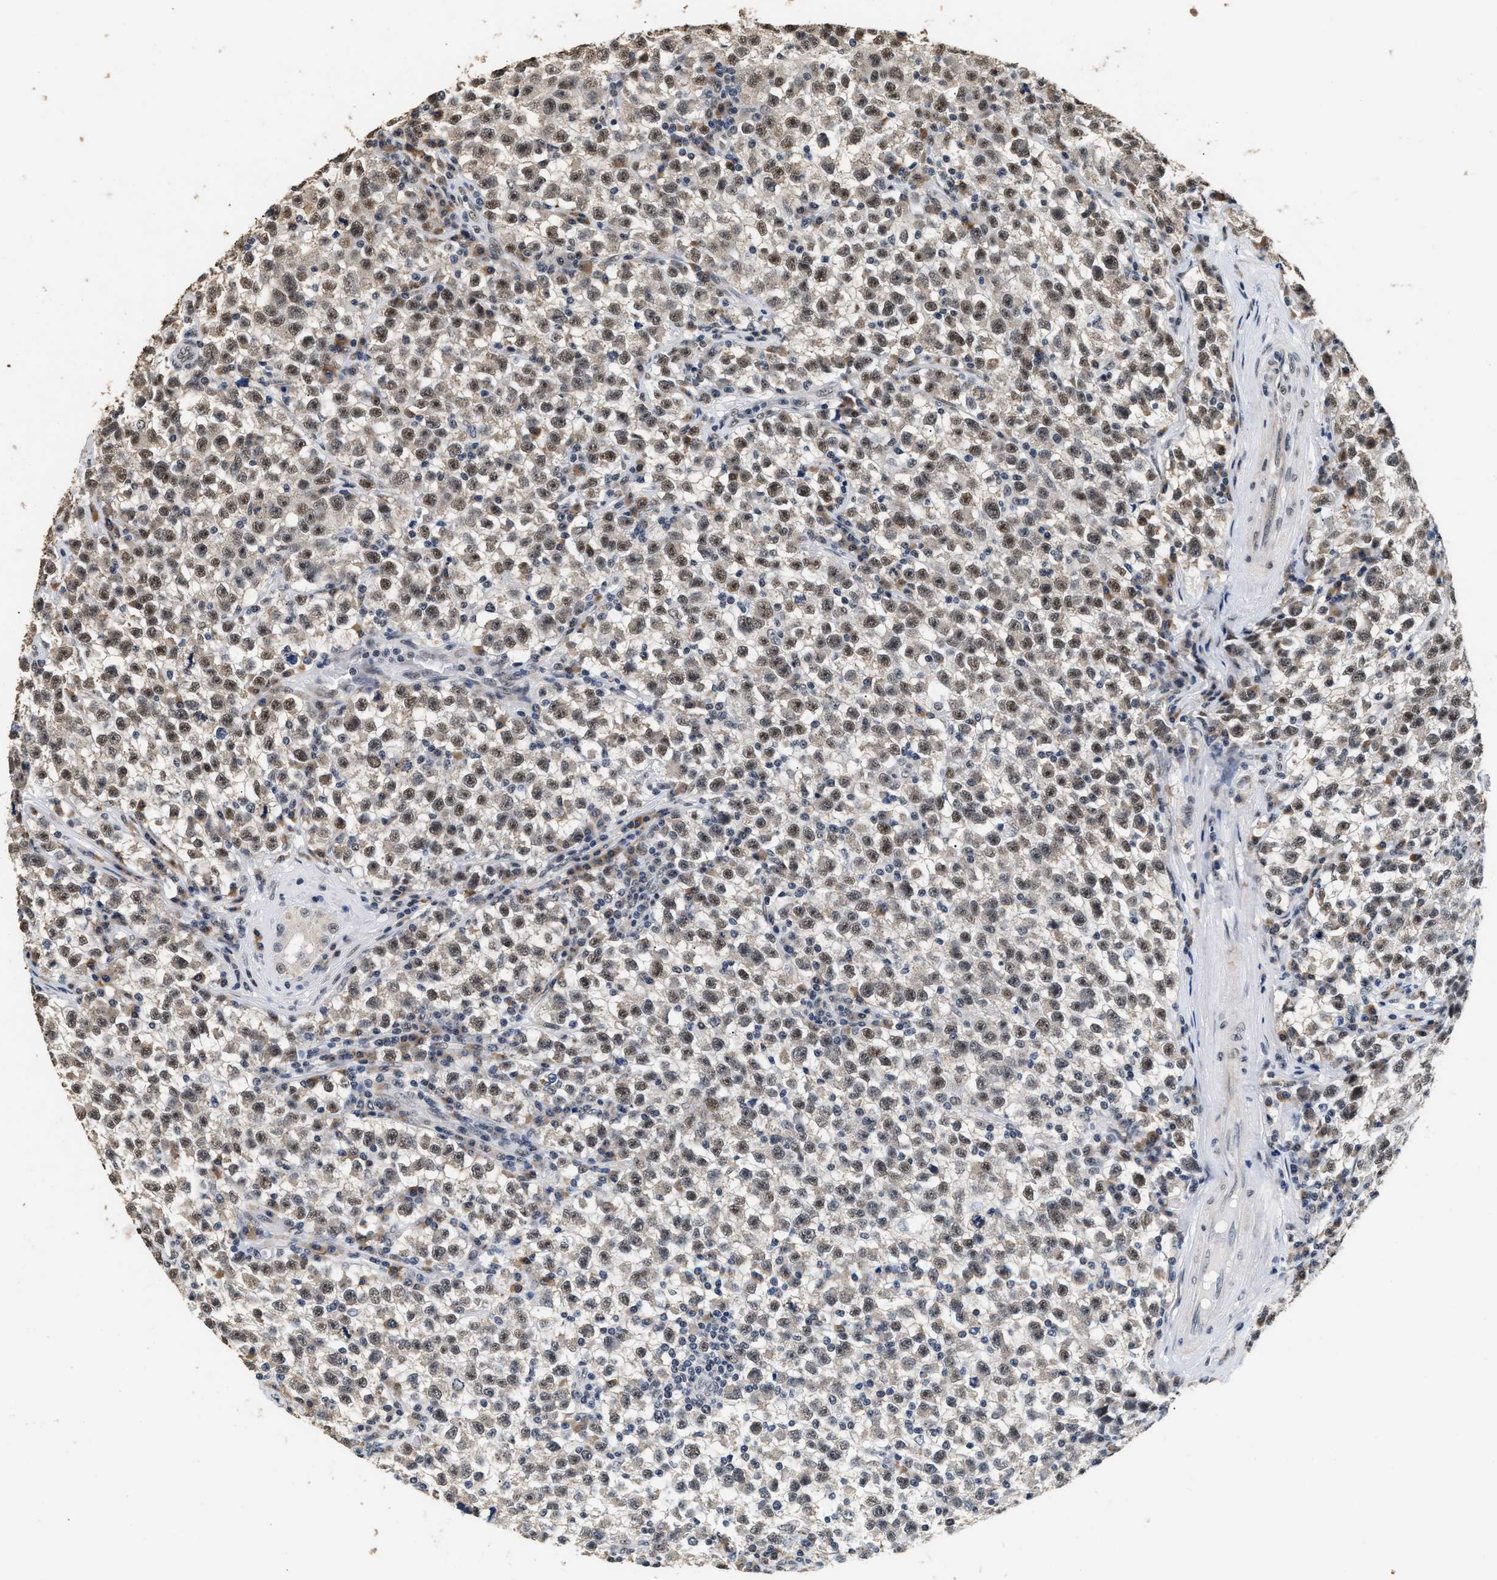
{"staining": {"intensity": "moderate", "quantity": "25%-75%", "location": "nuclear"}, "tissue": "testis cancer", "cell_type": "Tumor cells", "image_type": "cancer", "snomed": [{"axis": "morphology", "description": "Seminoma, NOS"}, {"axis": "topography", "description": "Testis"}], "caption": "This histopathology image displays immunohistochemistry staining of human testis seminoma, with medium moderate nuclear staining in approximately 25%-75% of tumor cells.", "gene": "THOC1", "patient": {"sex": "male", "age": 22}}